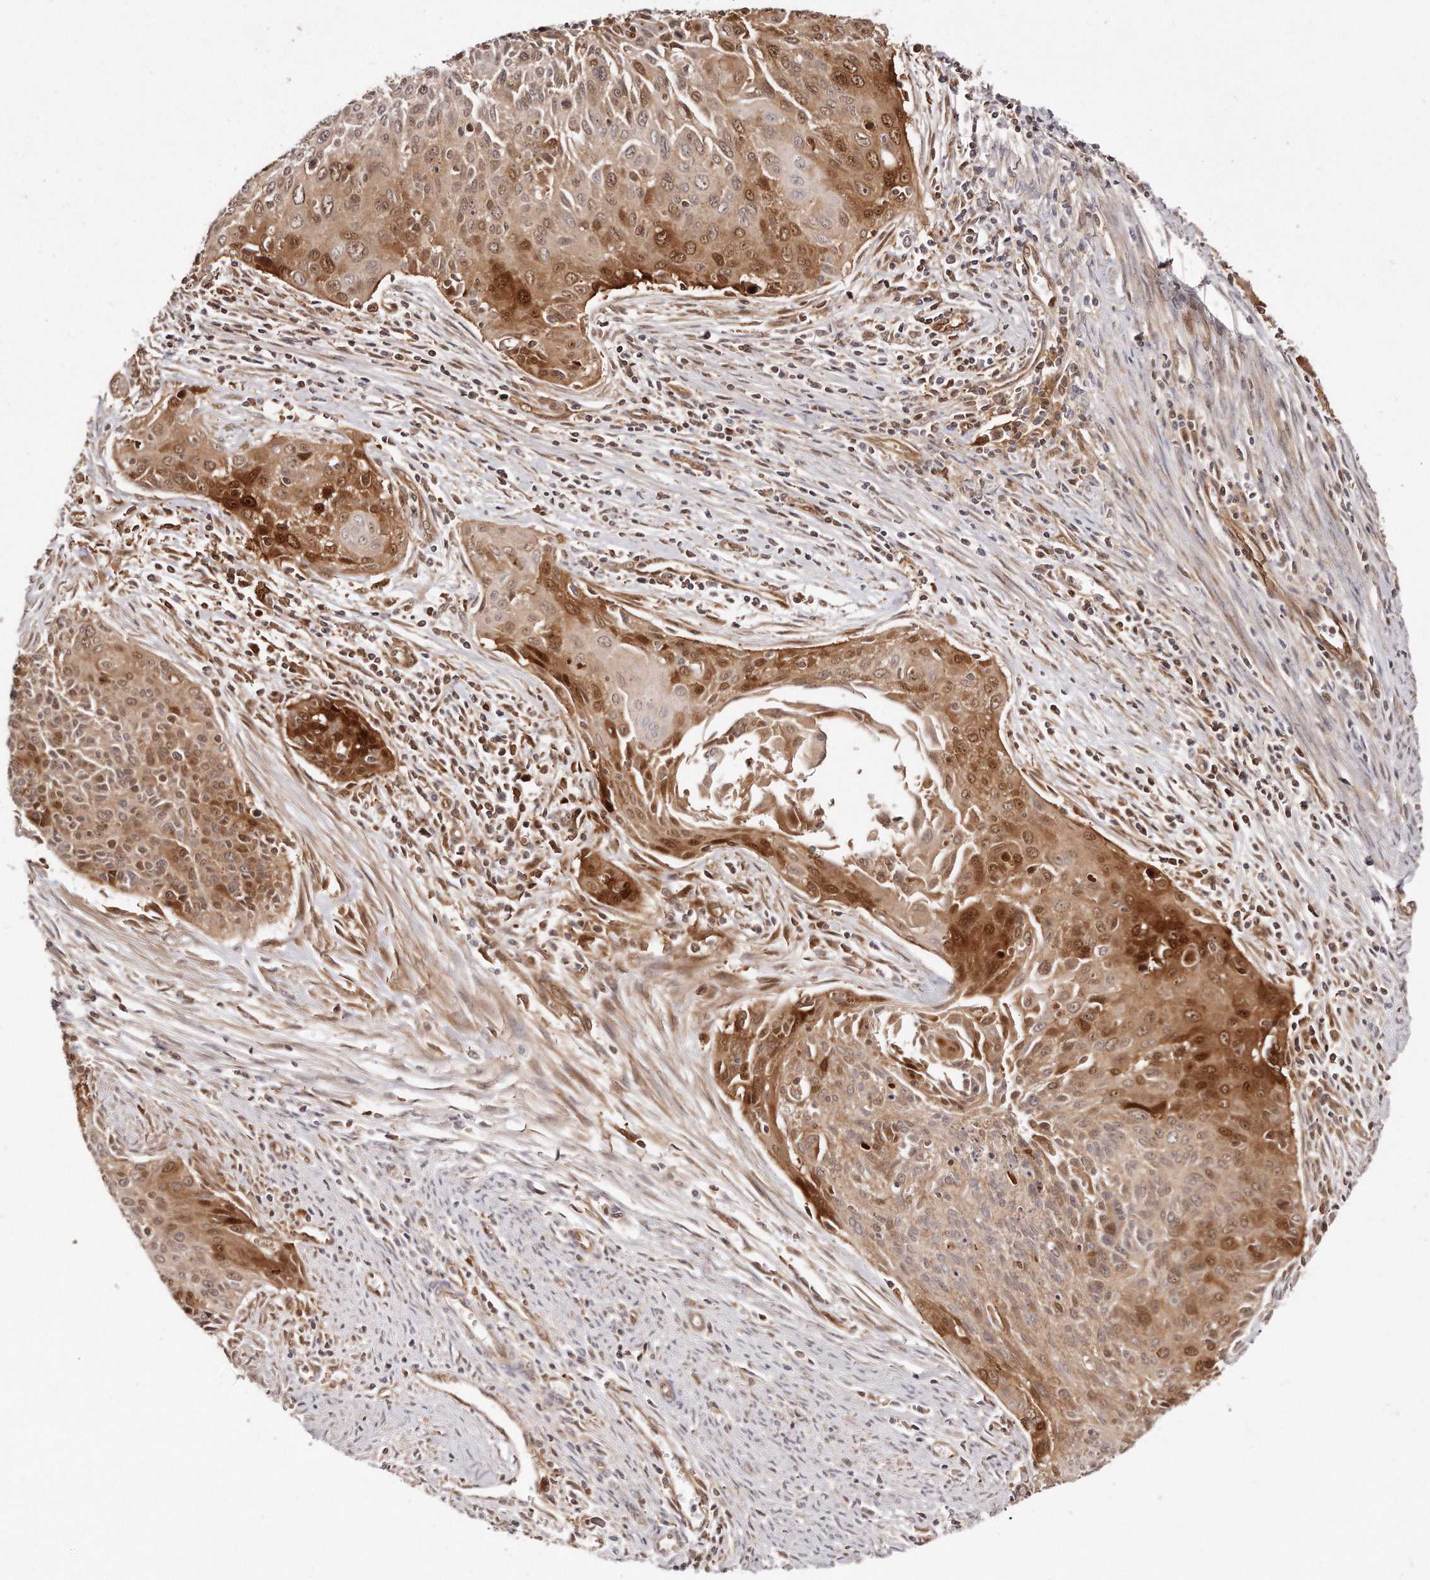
{"staining": {"intensity": "strong", "quantity": "25%-75%", "location": "cytoplasmic/membranous,nuclear"}, "tissue": "cervical cancer", "cell_type": "Tumor cells", "image_type": "cancer", "snomed": [{"axis": "morphology", "description": "Squamous cell carcinoma, NOS"}, {"axis": "topography", "description": "Cervix"}], "caption": "Squamous cell carcinoma (cervical) stained with a protein marker reveals strong staining in tumor cells.", "gene": "GBP4", "patient": {"sex": "female", "age": 55}}